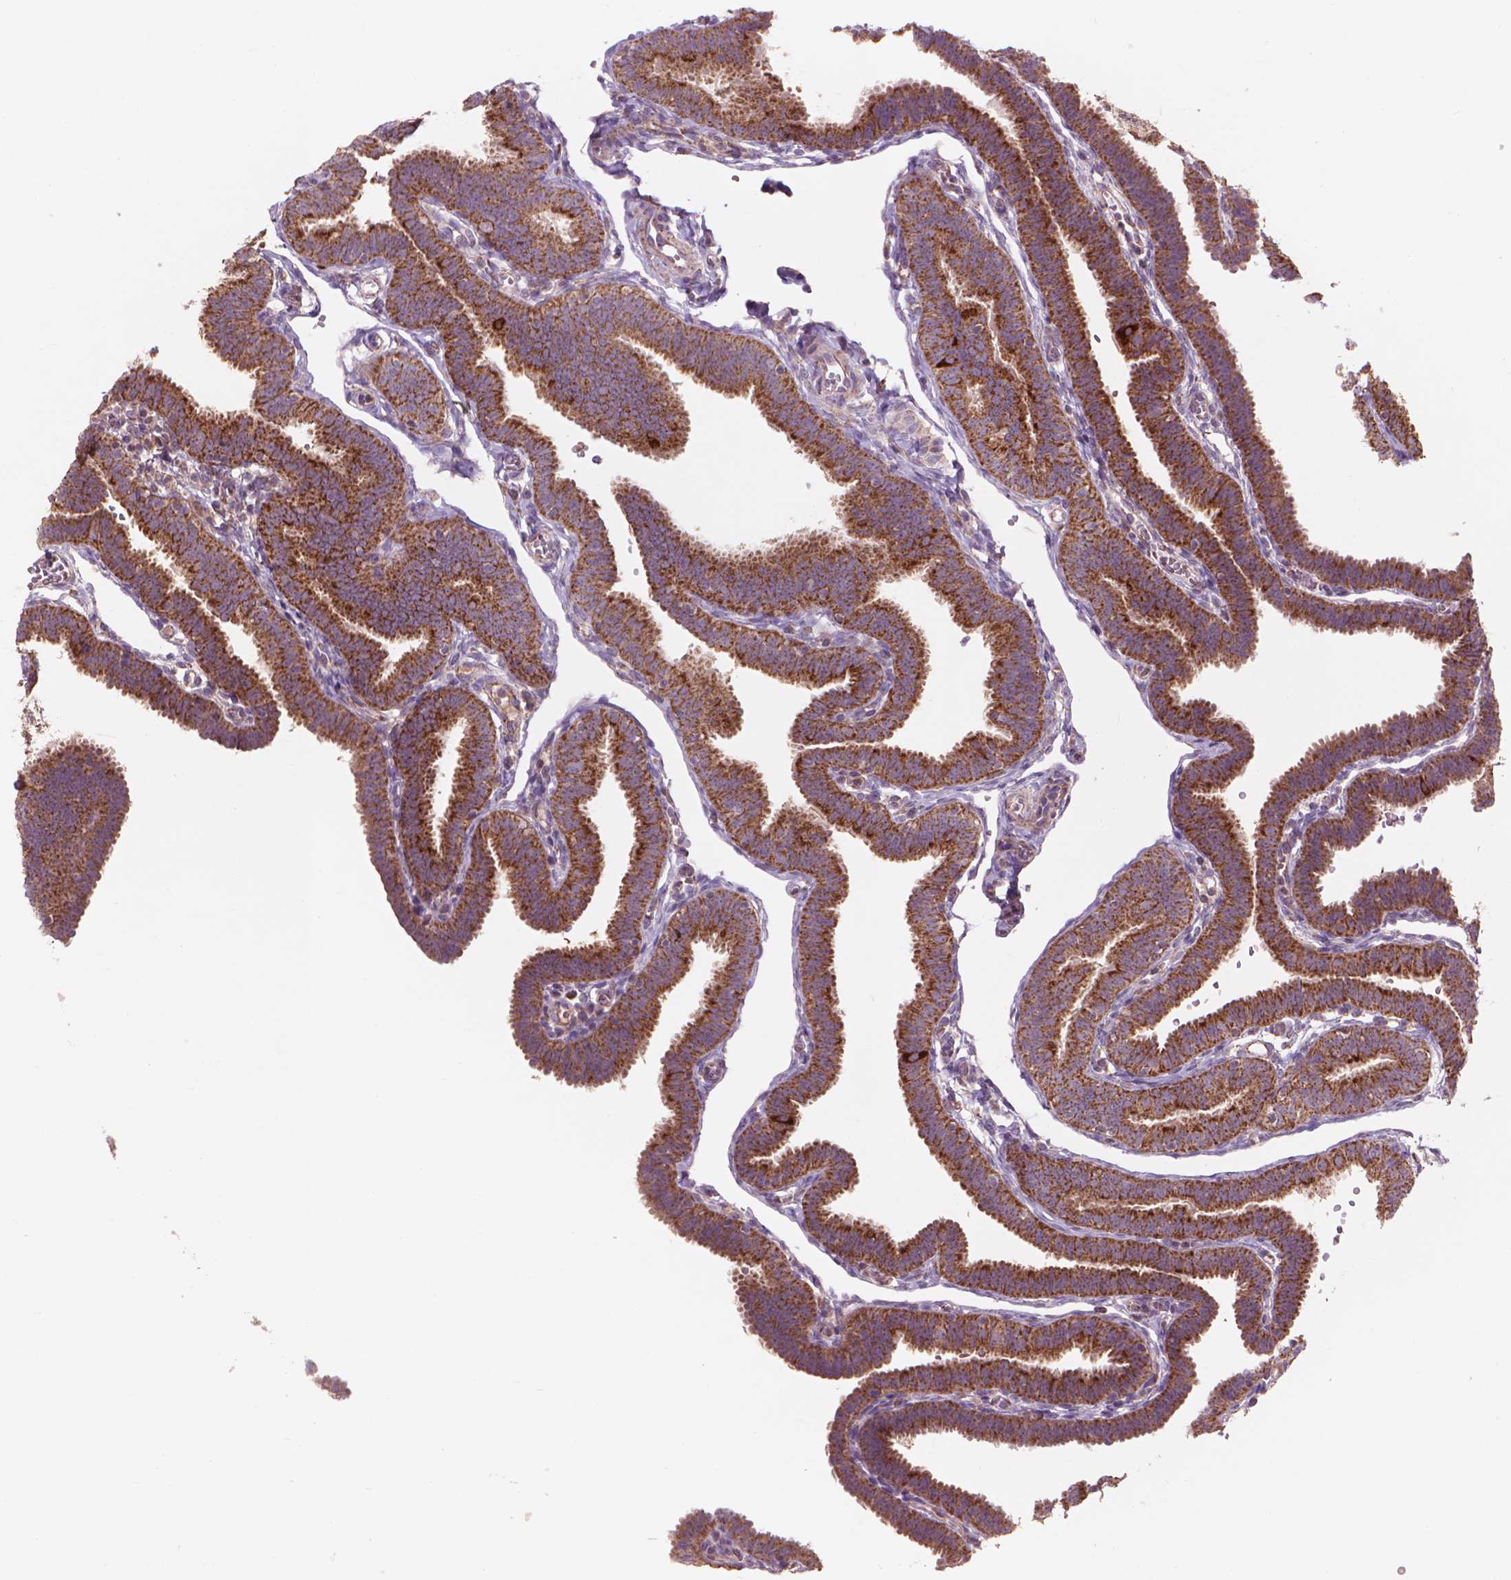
{"staining": {"intensity": "strong", "quantity": ">75%", "location": "cytoplasmic/membranous"}, "tissue": "fallopian tube", "cell_type": "Glandular cells", "image_type": "normal", "snomed": [{"axis": "morphology", "description": "Normal tissue, NOS"}, {"axis": "topography", "description": "Fallopian tube"}], "caption": "Protein expression by immunohistochemistry (IHC) reveals strong cytoplasmic/membranous staining in approximately >75% of glandular cells in benign fallopian tube. The staining was performed using DAB to visualize the protein expression in brown, while the nuclei were stained in blue with hematoxylin (Magnification: 20x).", "gene": "NLRX1", "patient": {"sex": "female", "age": 25}}